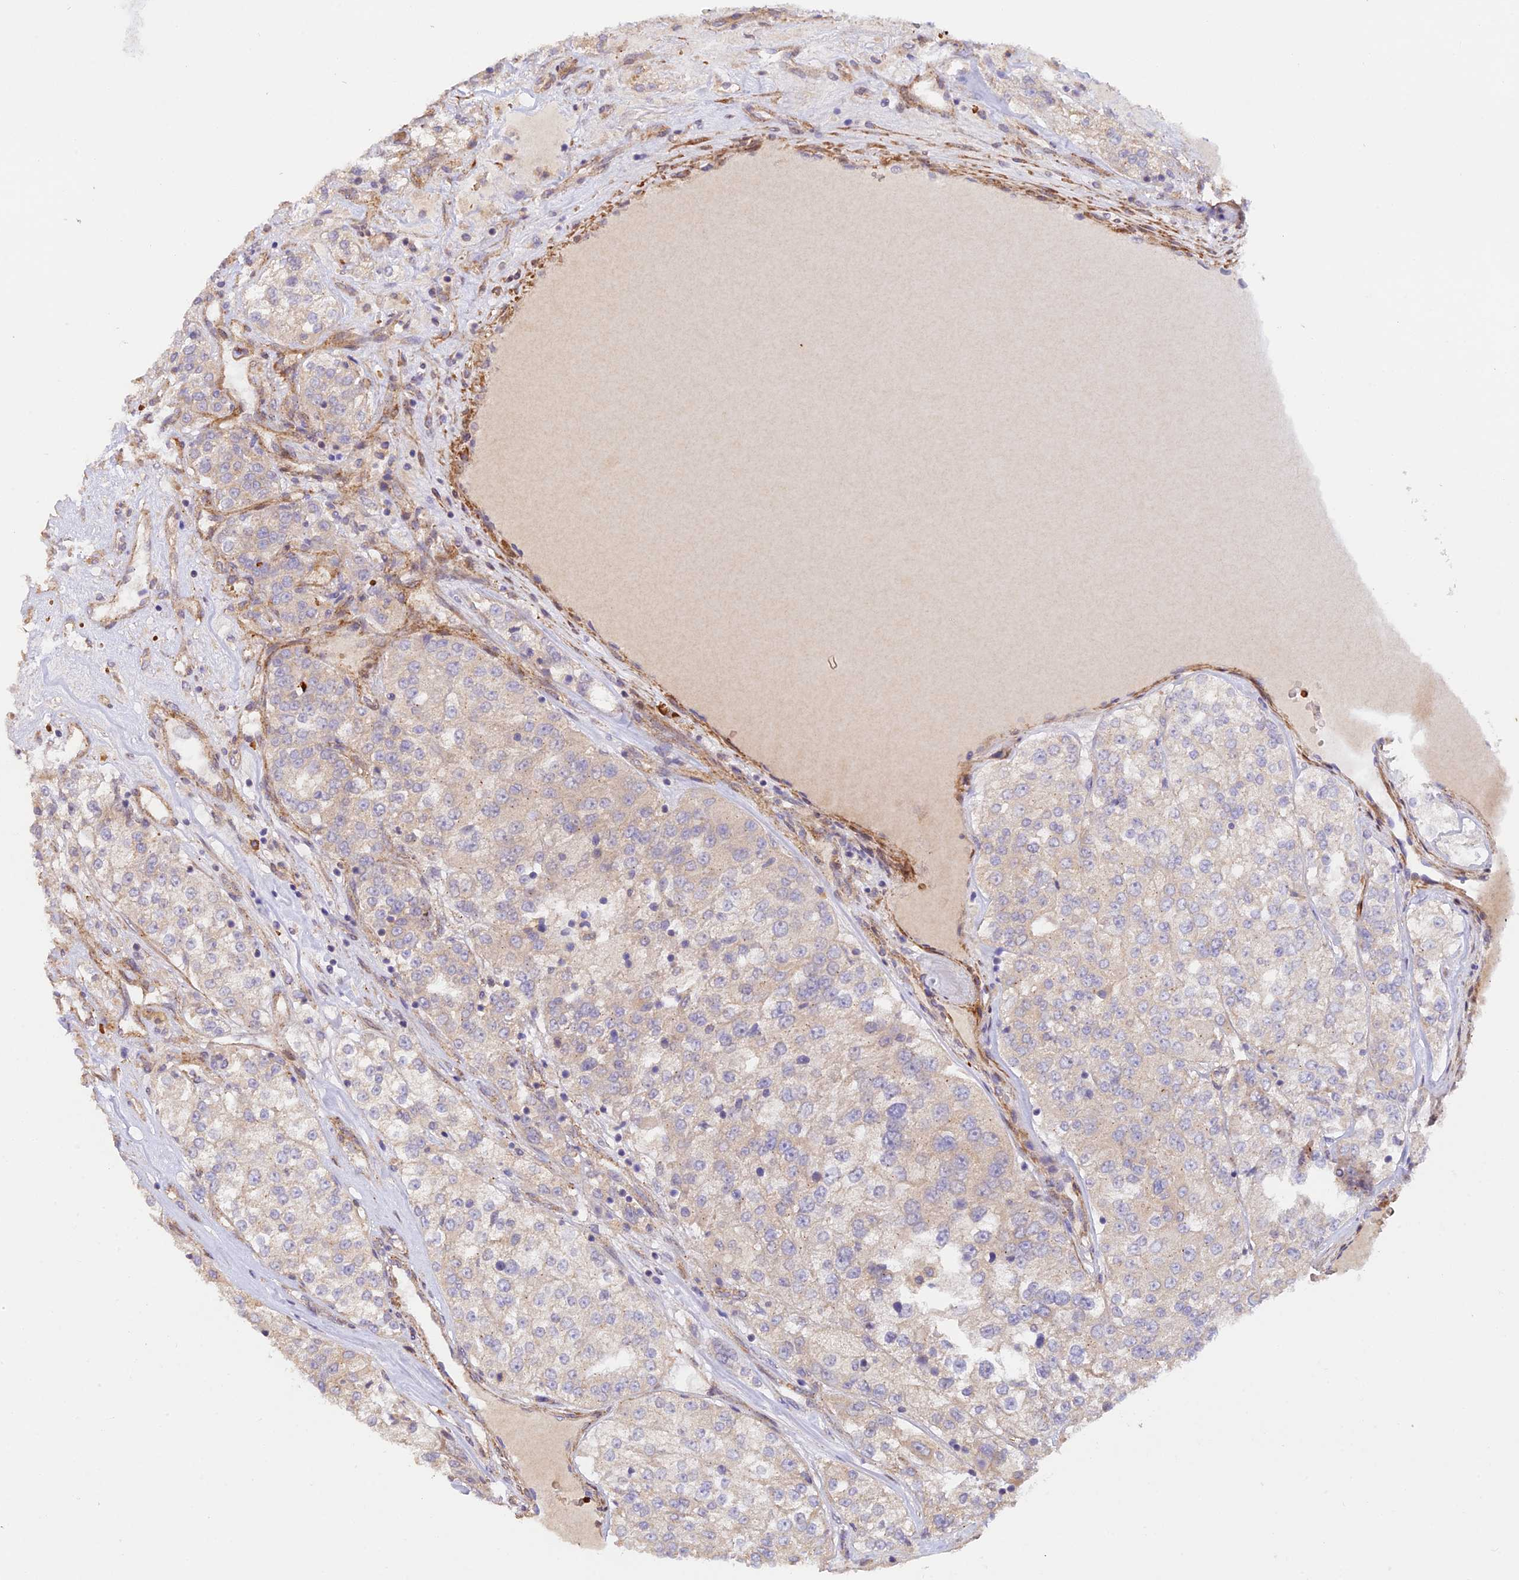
{"staining": {"intensity": "negative", "quantity": "none", "location": "none"}, "tissue": "renal cancer", "cell_type": "Tumor cells", "image_type": "cancer", "snomed": [{"axis": "morphology", "description": "Adenocarcinoma, NOS"}, {"axis": "topography", "description": "Kidney"}], "caption": "Immunohistochemistry of human renal cancer (adenocarcinoma) displays no positivity in tumor cells.", "gene": "WDFY4", "patient": {"sex": "female", "age": 63}}